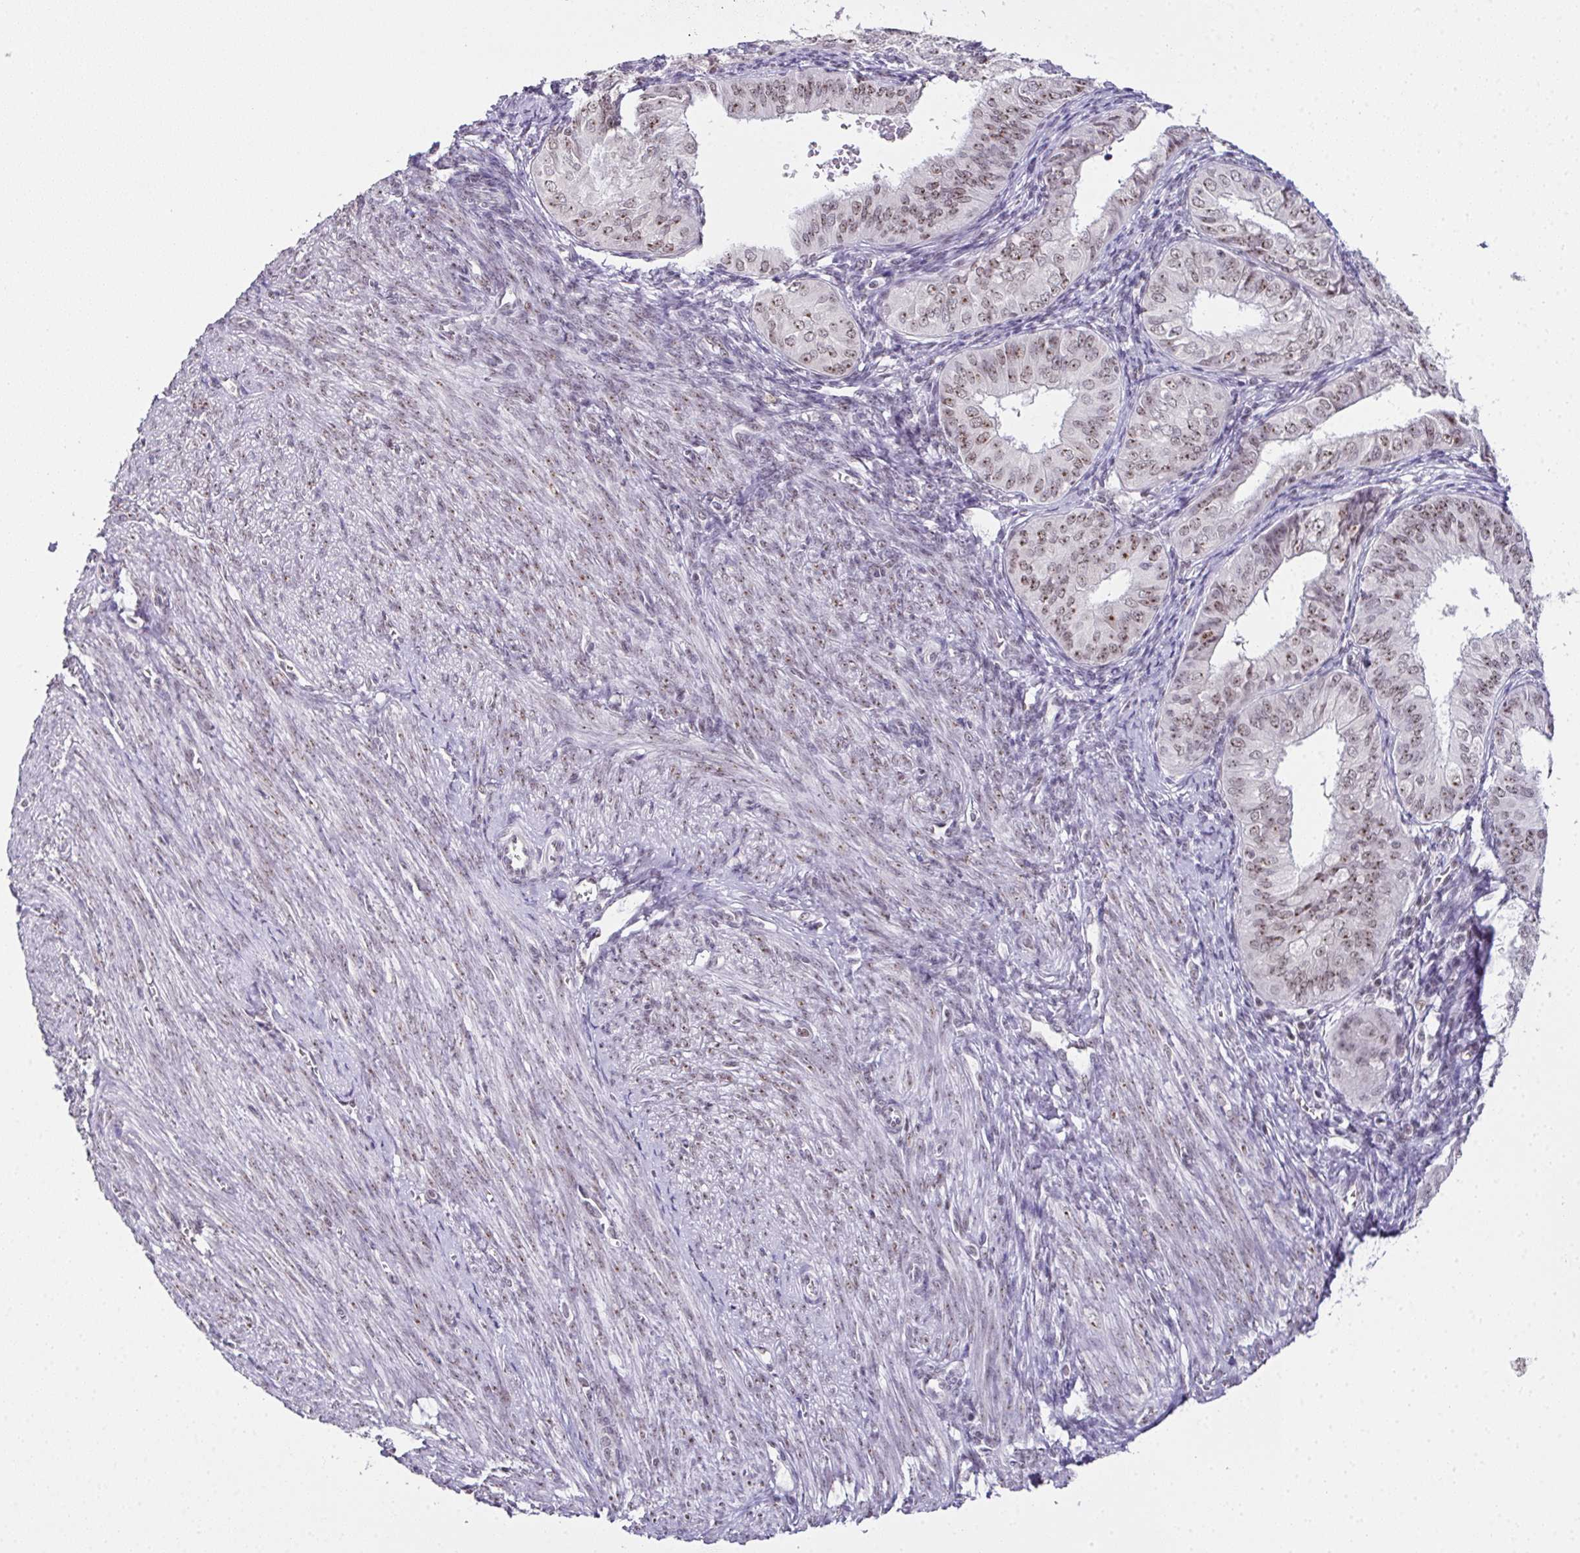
{"staining": {"intensity": "weak", "quantity": ">75%", "location": "nuclear"}, "tissue": "endometrial cancer", "cell_type": "Tumor cells", "image_type": "cancer", "snomed": [{"axis": "morphology", "description": "Adenocarcinoma, NOS"}, {"axis": "topography", "description": "Endometrium"}], "caption": "The histopathology image displays immunohistochemical staining of endometrial cancer. There is weak nuclear expression is present in about >75% of tumor cells.", "gene": "ZNF800", "patient": {"sex": "female", "age": 58}}